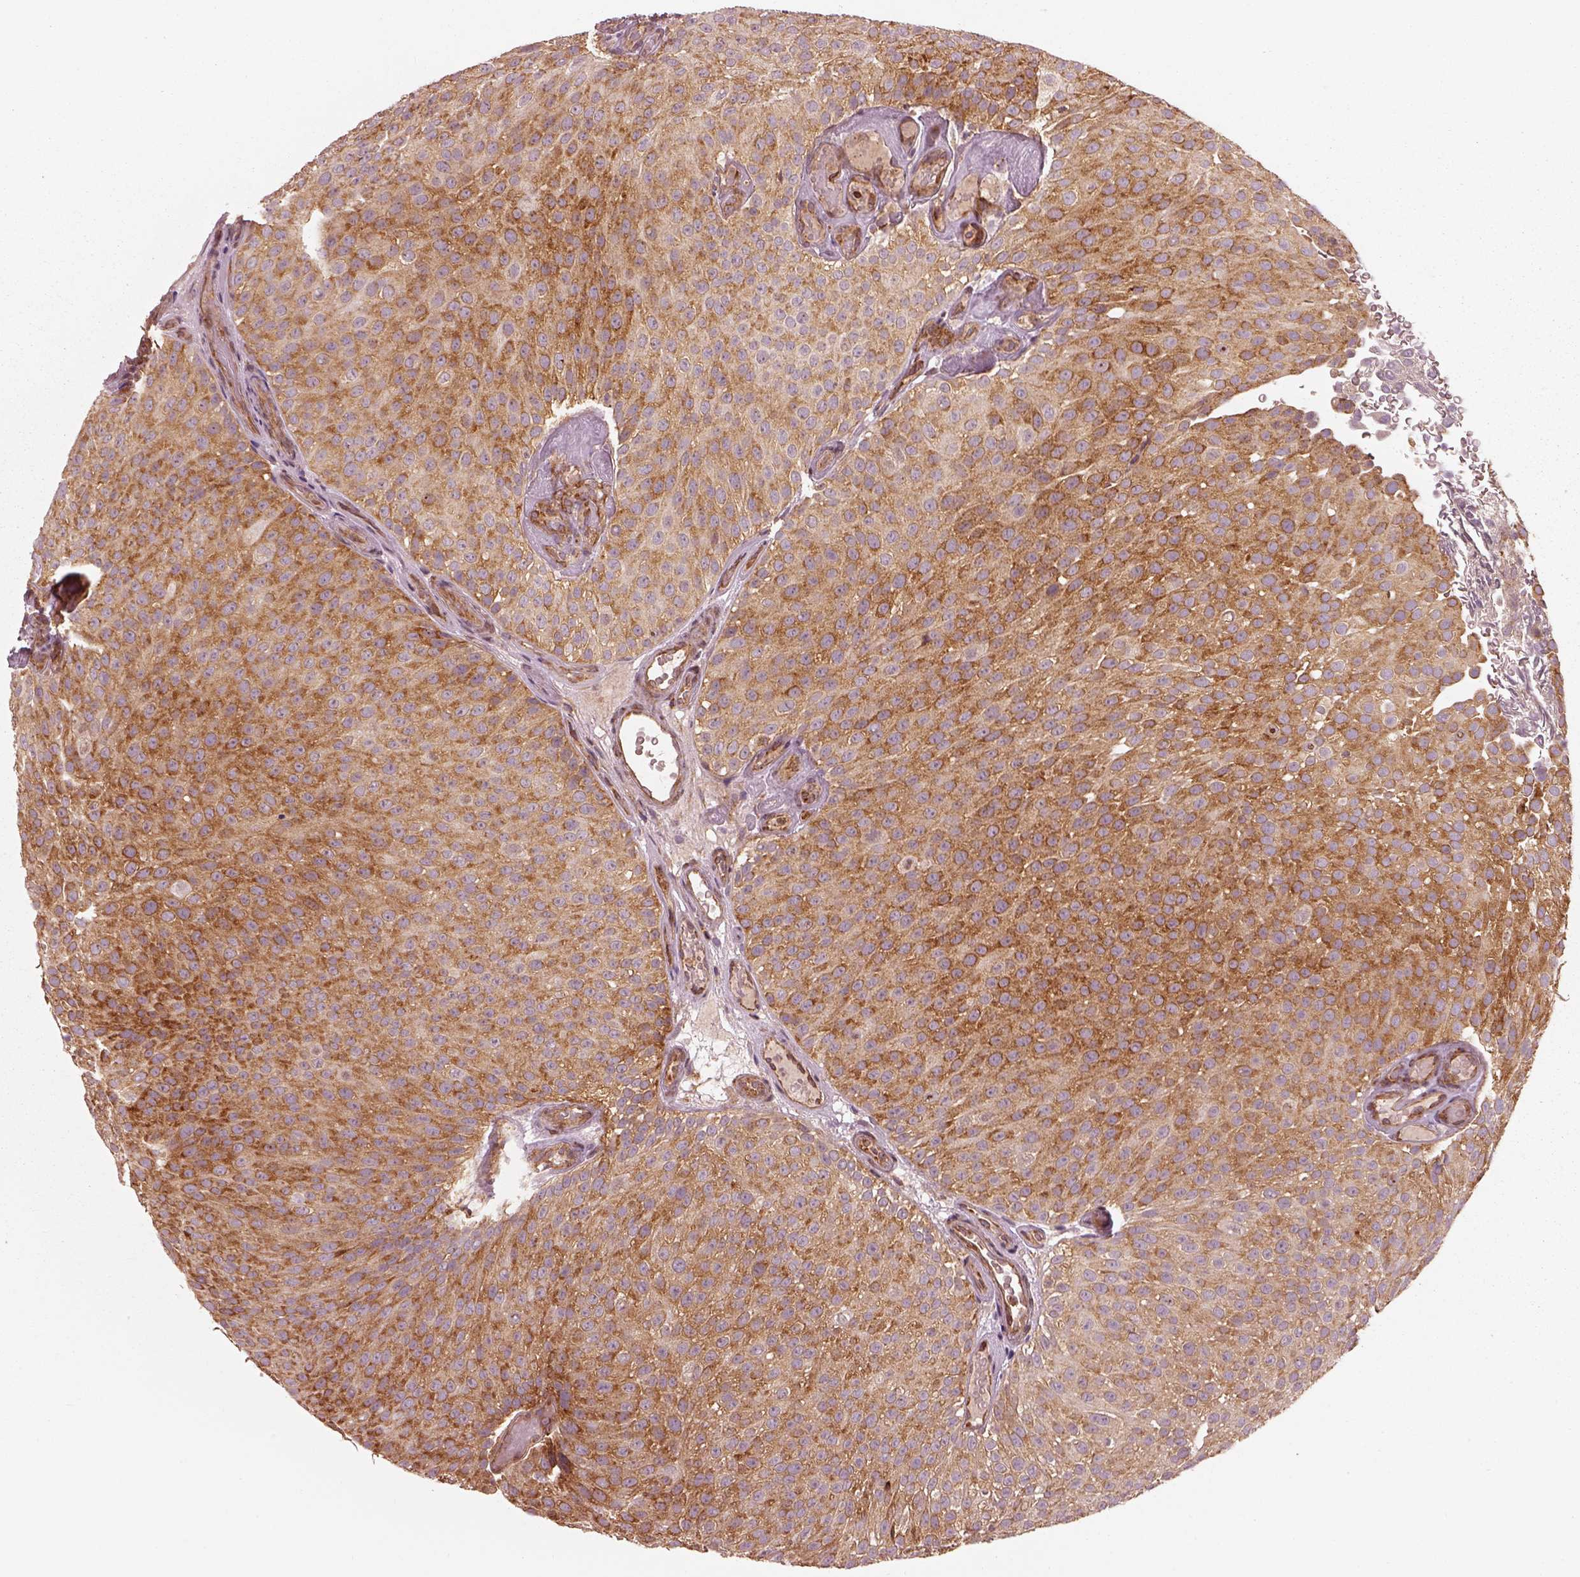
{"staining": {"intensity": "moderate", "quantity": "25%-75%", "location": "cytoplasmic/membranous"}, "tissue": "urothelial cancer", "cell_type": "Tumor cells", "image_type": "cancer", "snomed": [{"axis": "morphology", "description": "Urothelial carcinoma, Low grade"}, {"axis": "topography", "description": "Urinary bladder"}], "caption": "The histopathology image exhibits immunohistochemical staining of urothelial carcinoma (low-grade). There is moderate cytoplasmic/membranous staining is seen in approximately 25%-75% of tumor cells.", "gene": "LSM14A", "patient": {"sex": "male", "age": 78}}